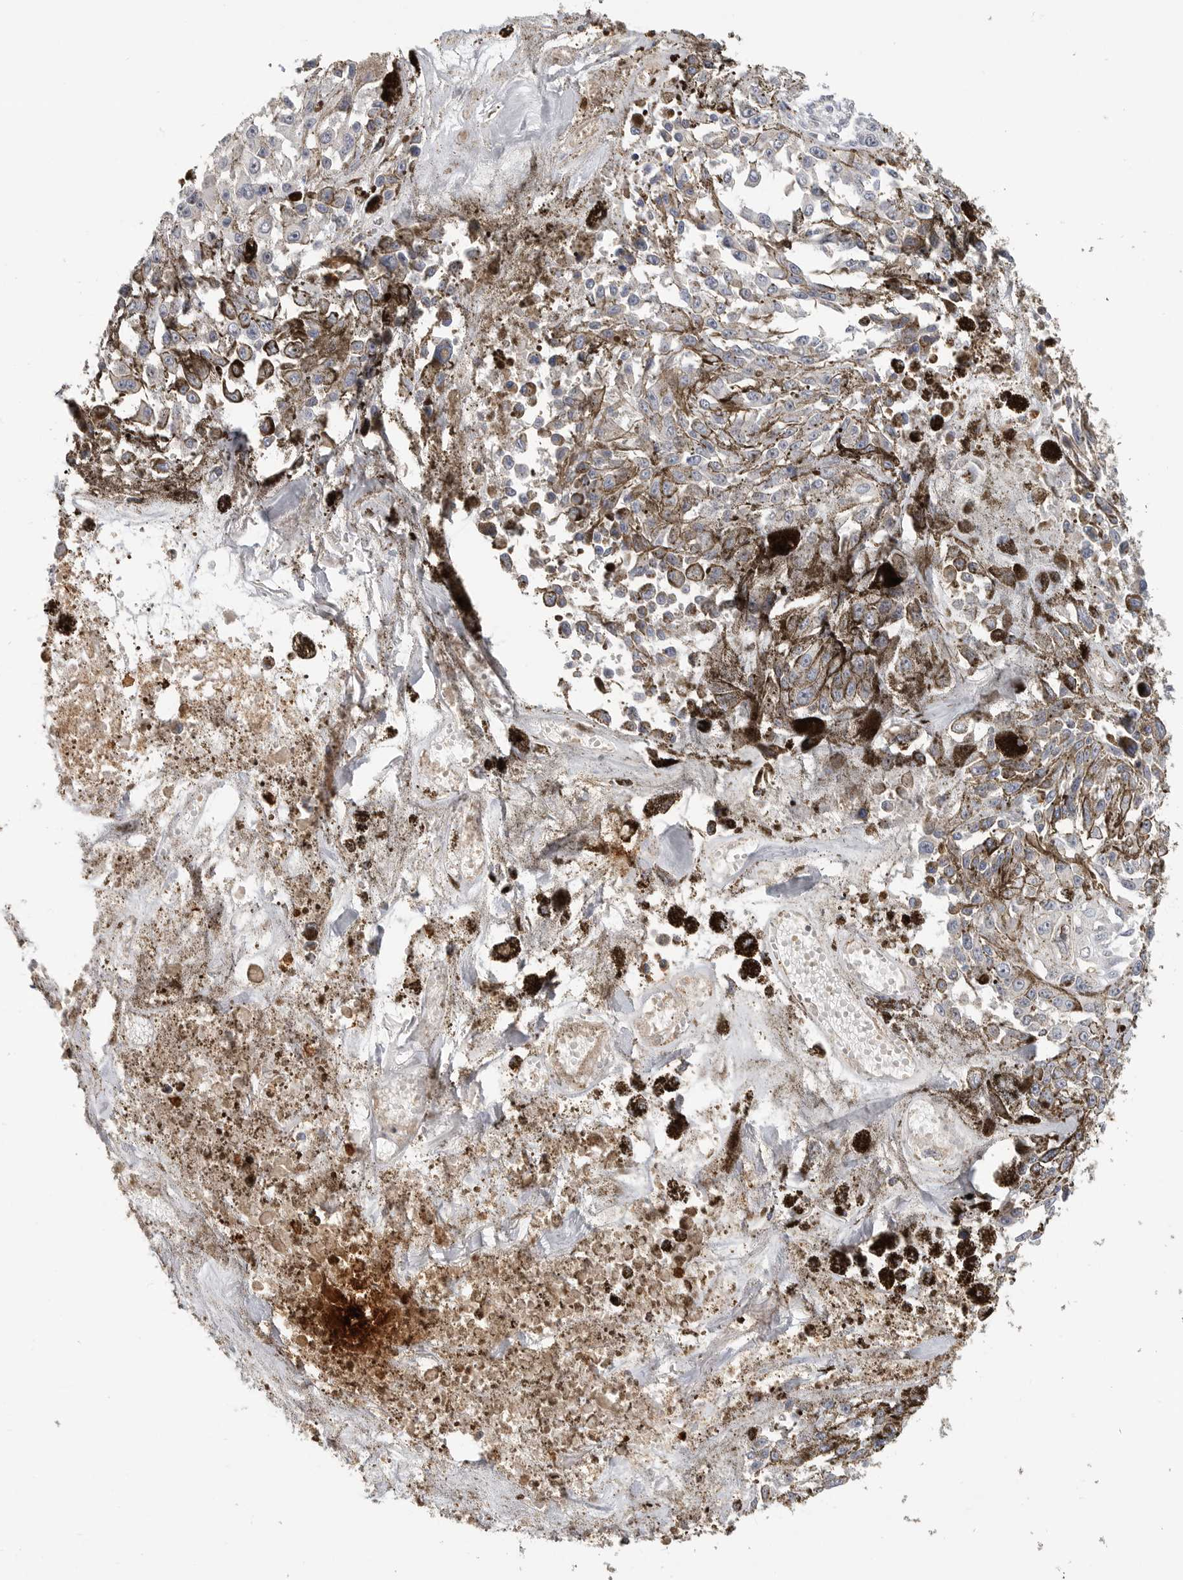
{"staining": {"intensity": "negative", "quantity": "none", "location": "none"}, "tissue": "melanoma", "cell_type": "Tumor cells", "image_type": "cancer", "snomed": [{"axis": "morphology", "description": "Malignant melanoma, Metastatic site"}, {"axis": "topography", "description": "Lymph node"}], "caption": "Immunohistochemistry image of neoplastic tissue: human melanoma stained with DAB (3,3'-diaminobenzidine) exhibits no significant protein positivity in tumor cells. (DAB immunohistochemistry (IHC) visualized using brightfield microscopy, high magnification).", "gene": "LTBR", "patient": {"sex": "male", "age": 59}}